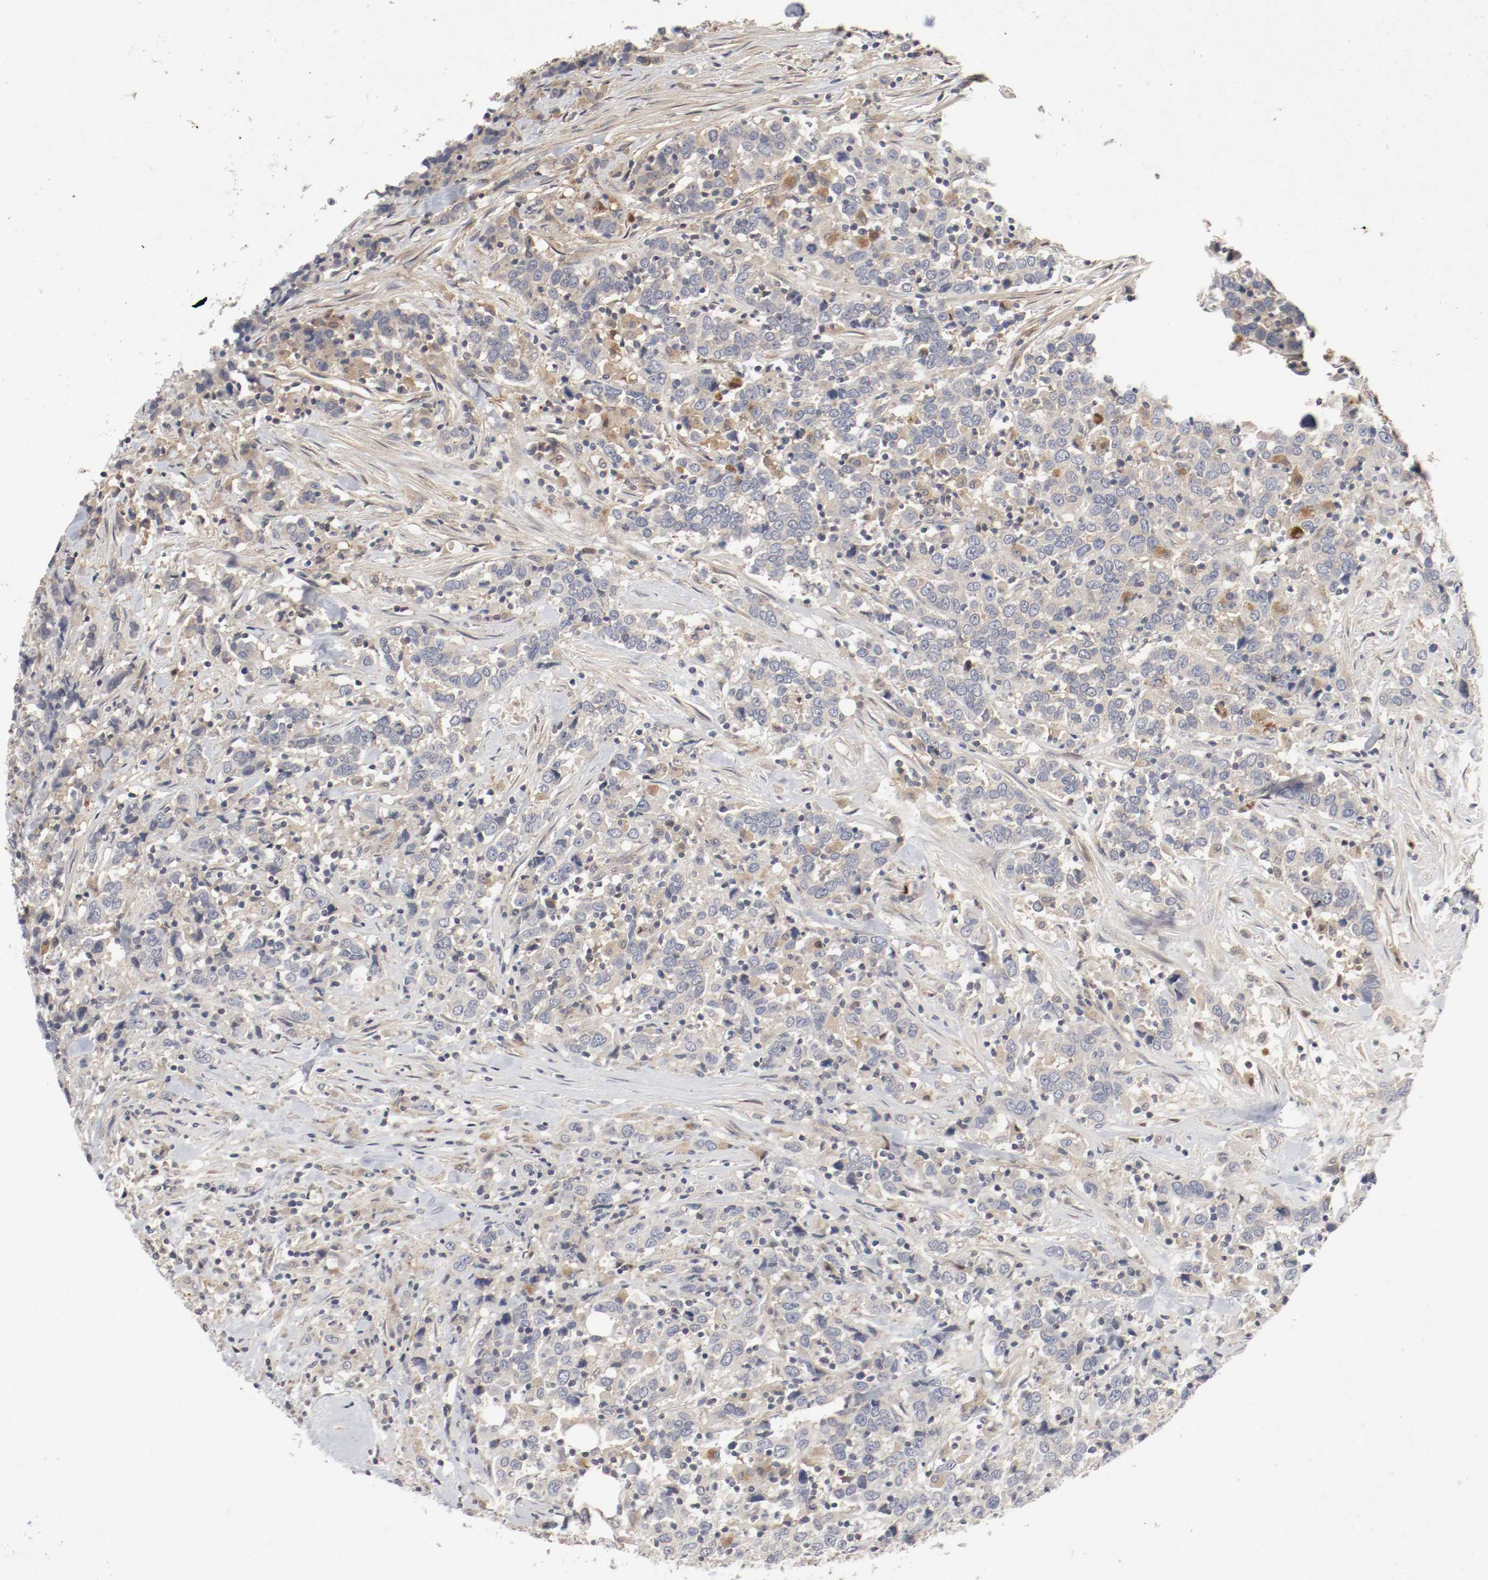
{"staining": {"intensity": "weak", "quantity": ">75%", "location": "cytoplasmic/membranous"}, "tissue": "urothelial cancer", "cell_type": "Tumor cells", "image_type": "cancer", "snomed": [{"axis": "morphology", "description": "Urothelial carcinoma, High grade"}, {"axis": "topography", "description": "Urinary bladder"}], "caption": "IHC (DAB (3,3'-diaminobenzidine)) staining of human urothelial carcinoma (high-grade) exhibits weak cytoplasmic/membranous protein expression in approximately >75% of tumor cells. Using DAB (brown) and hematoxylin (blue) stains, captured at high magnification using brightfield microscopy.", "gene": "REN", "patient": {"sex": "male", "age": 61}}